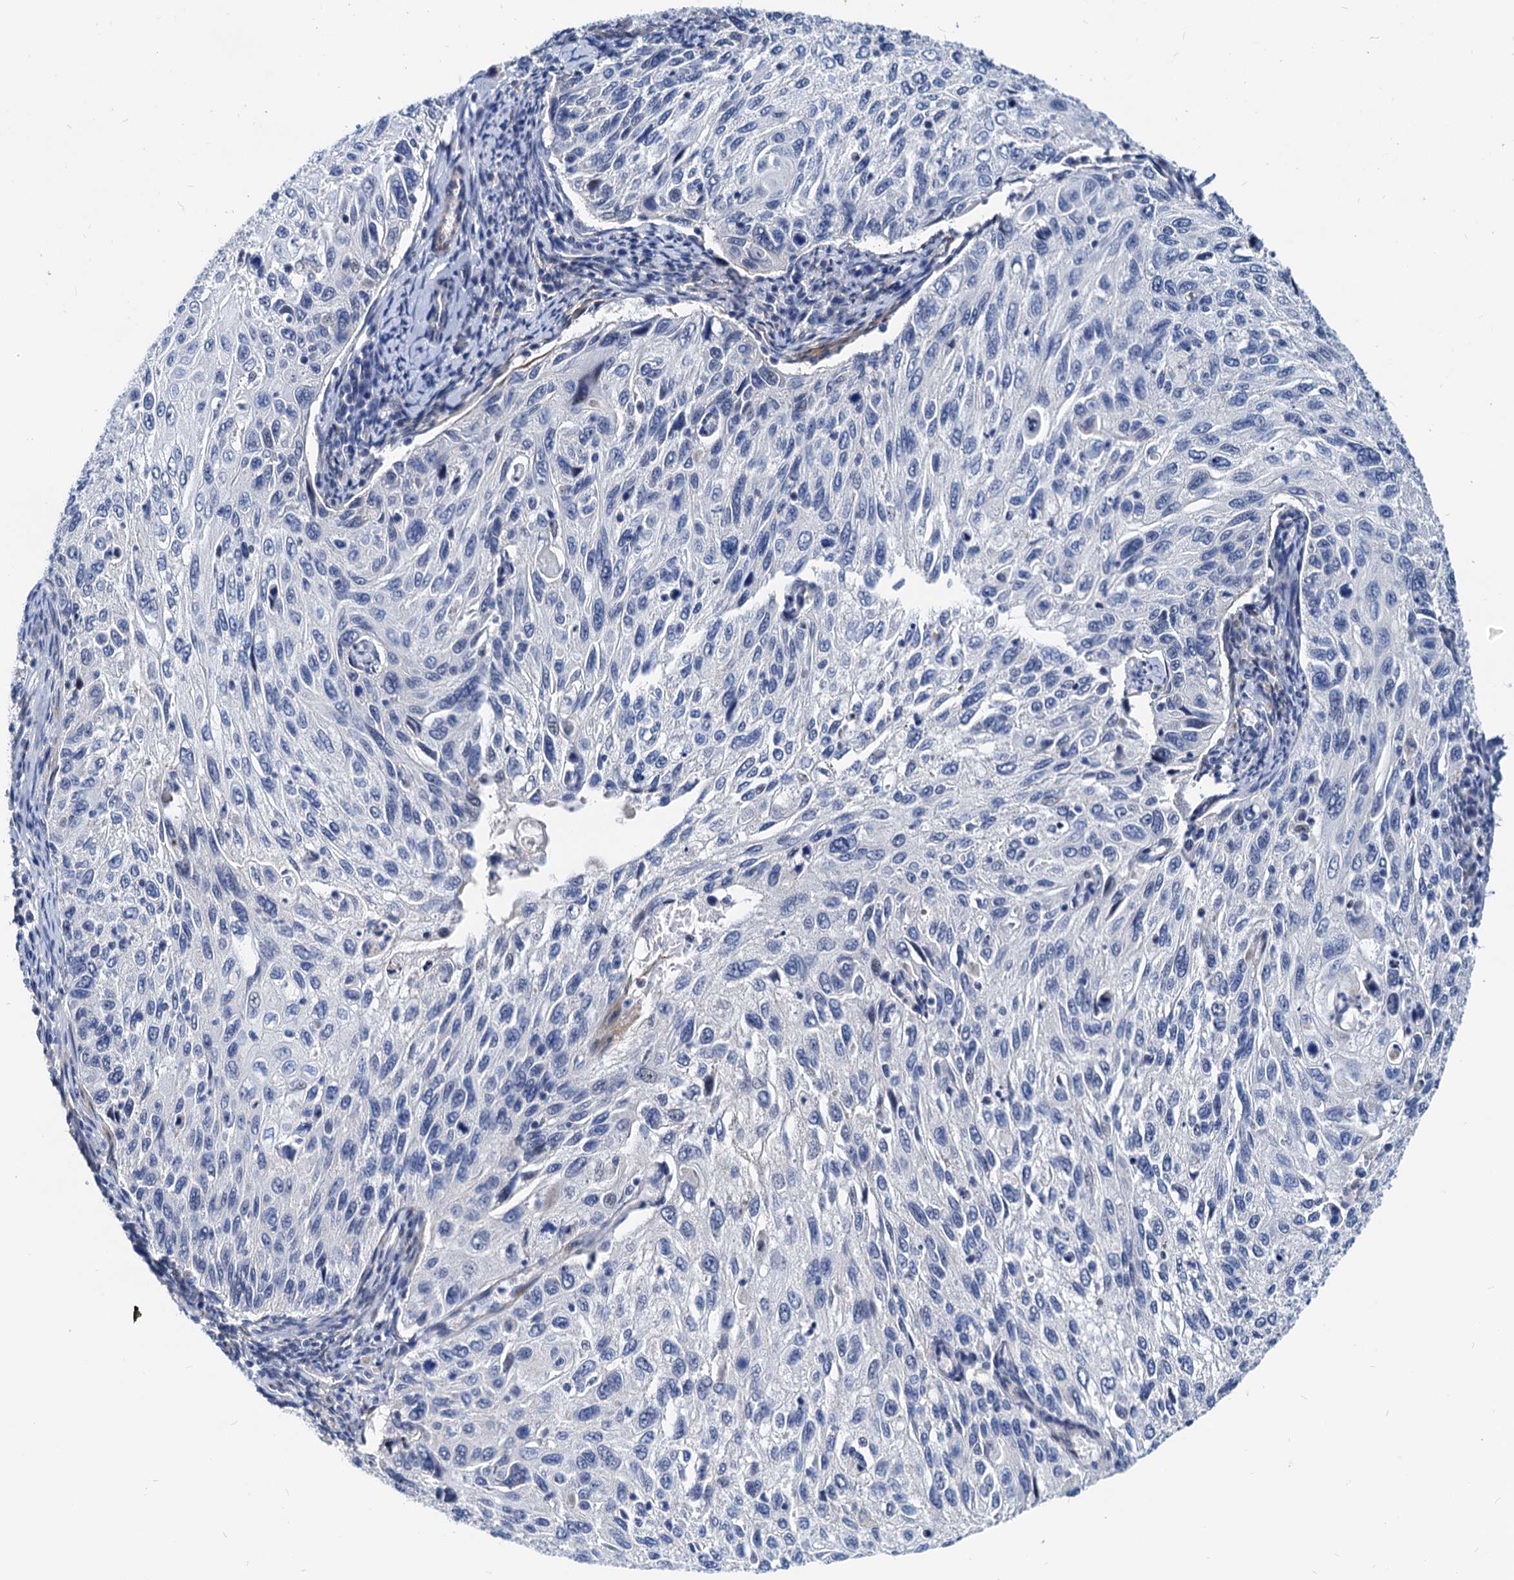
{"staining": {"intensity": "negative", "quantity": "none", "location": "none"}, "tissue": "cervical cancer", "cell_type": "Tumor cells", "image_type": "cancer", "snomed": [{"axis": "morphology", "description": "Squamous cell carcinoma, NOS"}, {"axis": "topography", "description": "Cervix"}], "caption": "Immunohistochemical staining of cervical cancer reveals no significant staining in tumor cells. Nuclei are stained in blue.", "gene": "HSF2", "patient": {"sex": "female", "age": 70}}